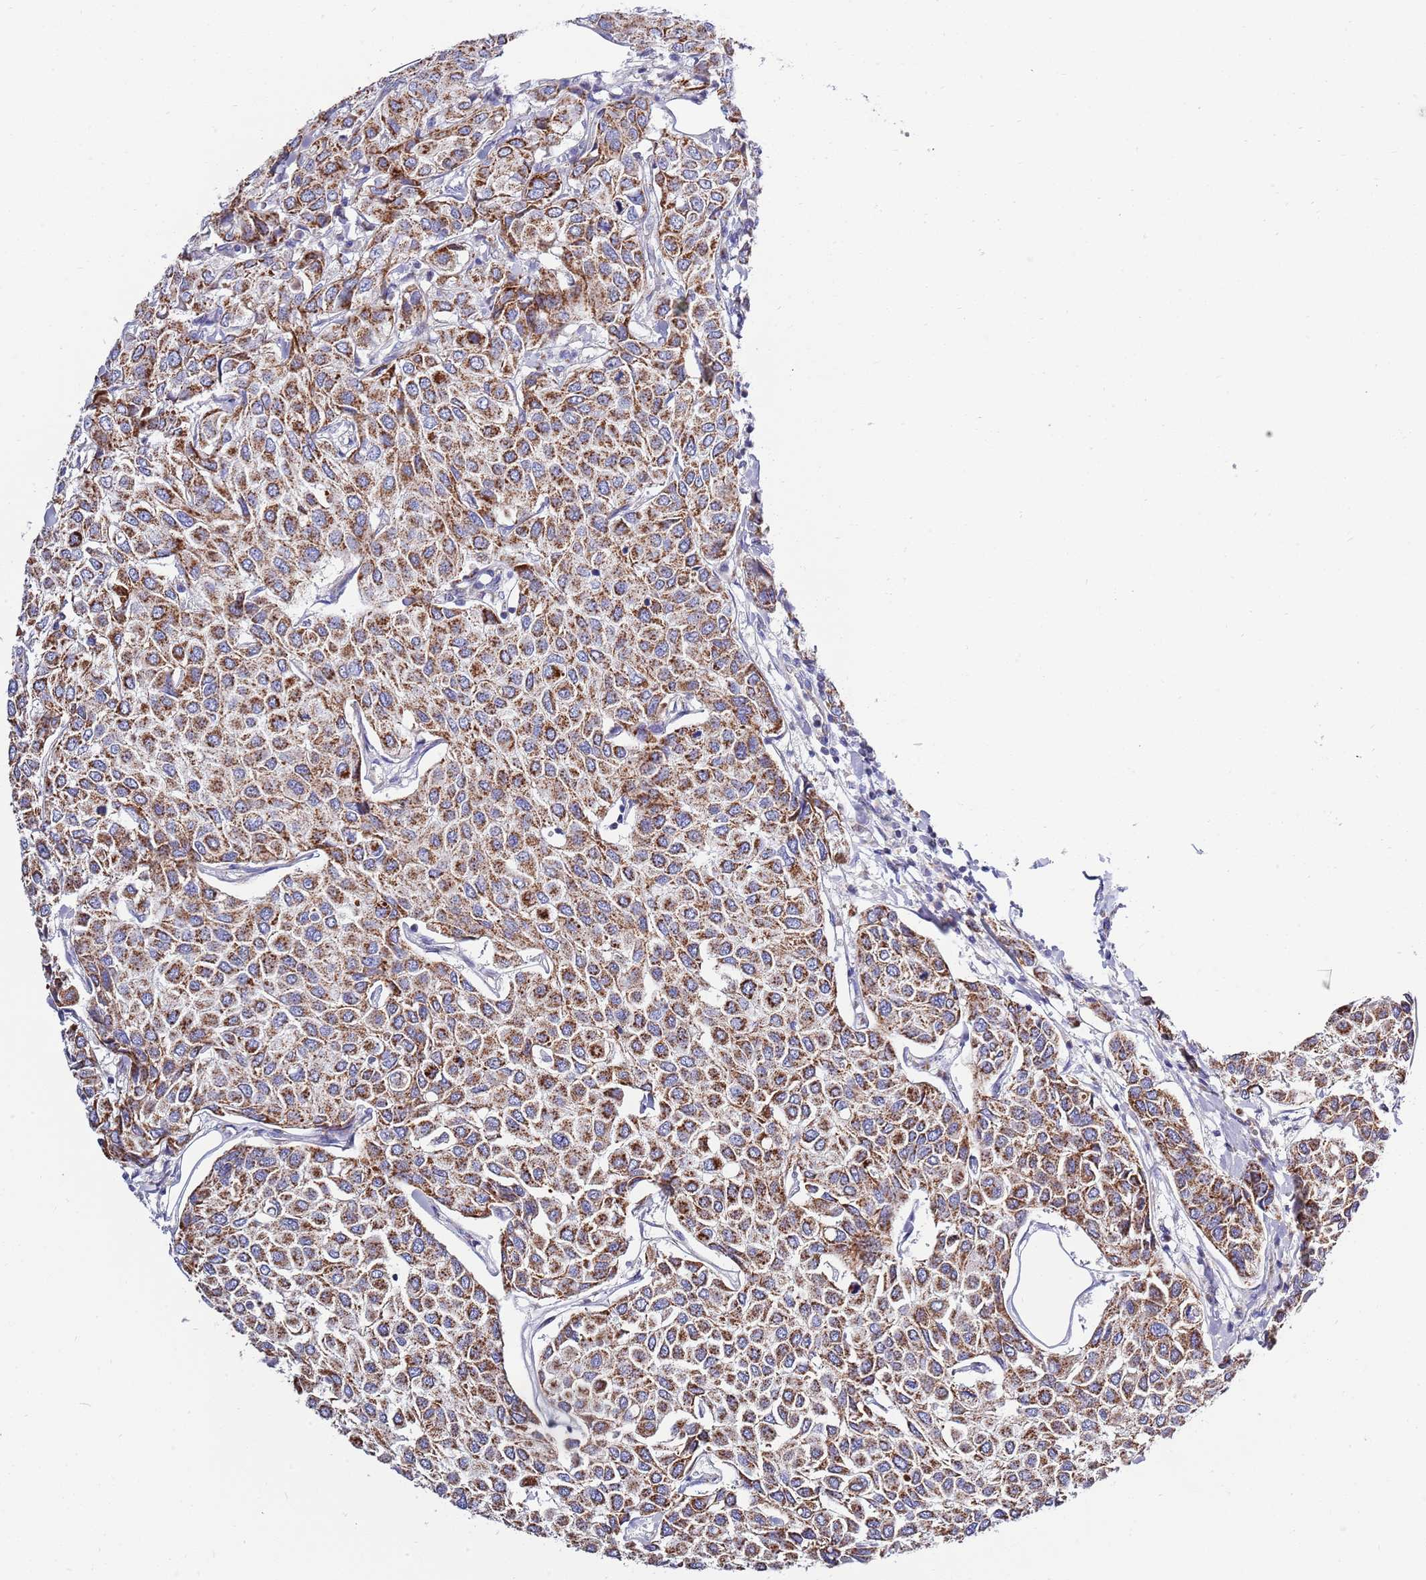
{"staining": {"intensity": "strong", "quantity": ">75%", "location": "cytoplasmic/membranous"}, "tissue": "breast cancer", "cell_type": "Tumor cells", "image_type": "cancer", "snomed": [{"axis": "morphology", "description": "Duct carcinoma"}, {"axis": "topography", "description": "Breast"}], "caption": "Approximately >75% of tumor cells in breast invasive ductal carcinoma reveal strong cytoplasmic/membranous protein positivity as visualized by brown immunohistochemical staining.", "gene": "EMC8", "patient": {"sex": "female", "age": 55}}